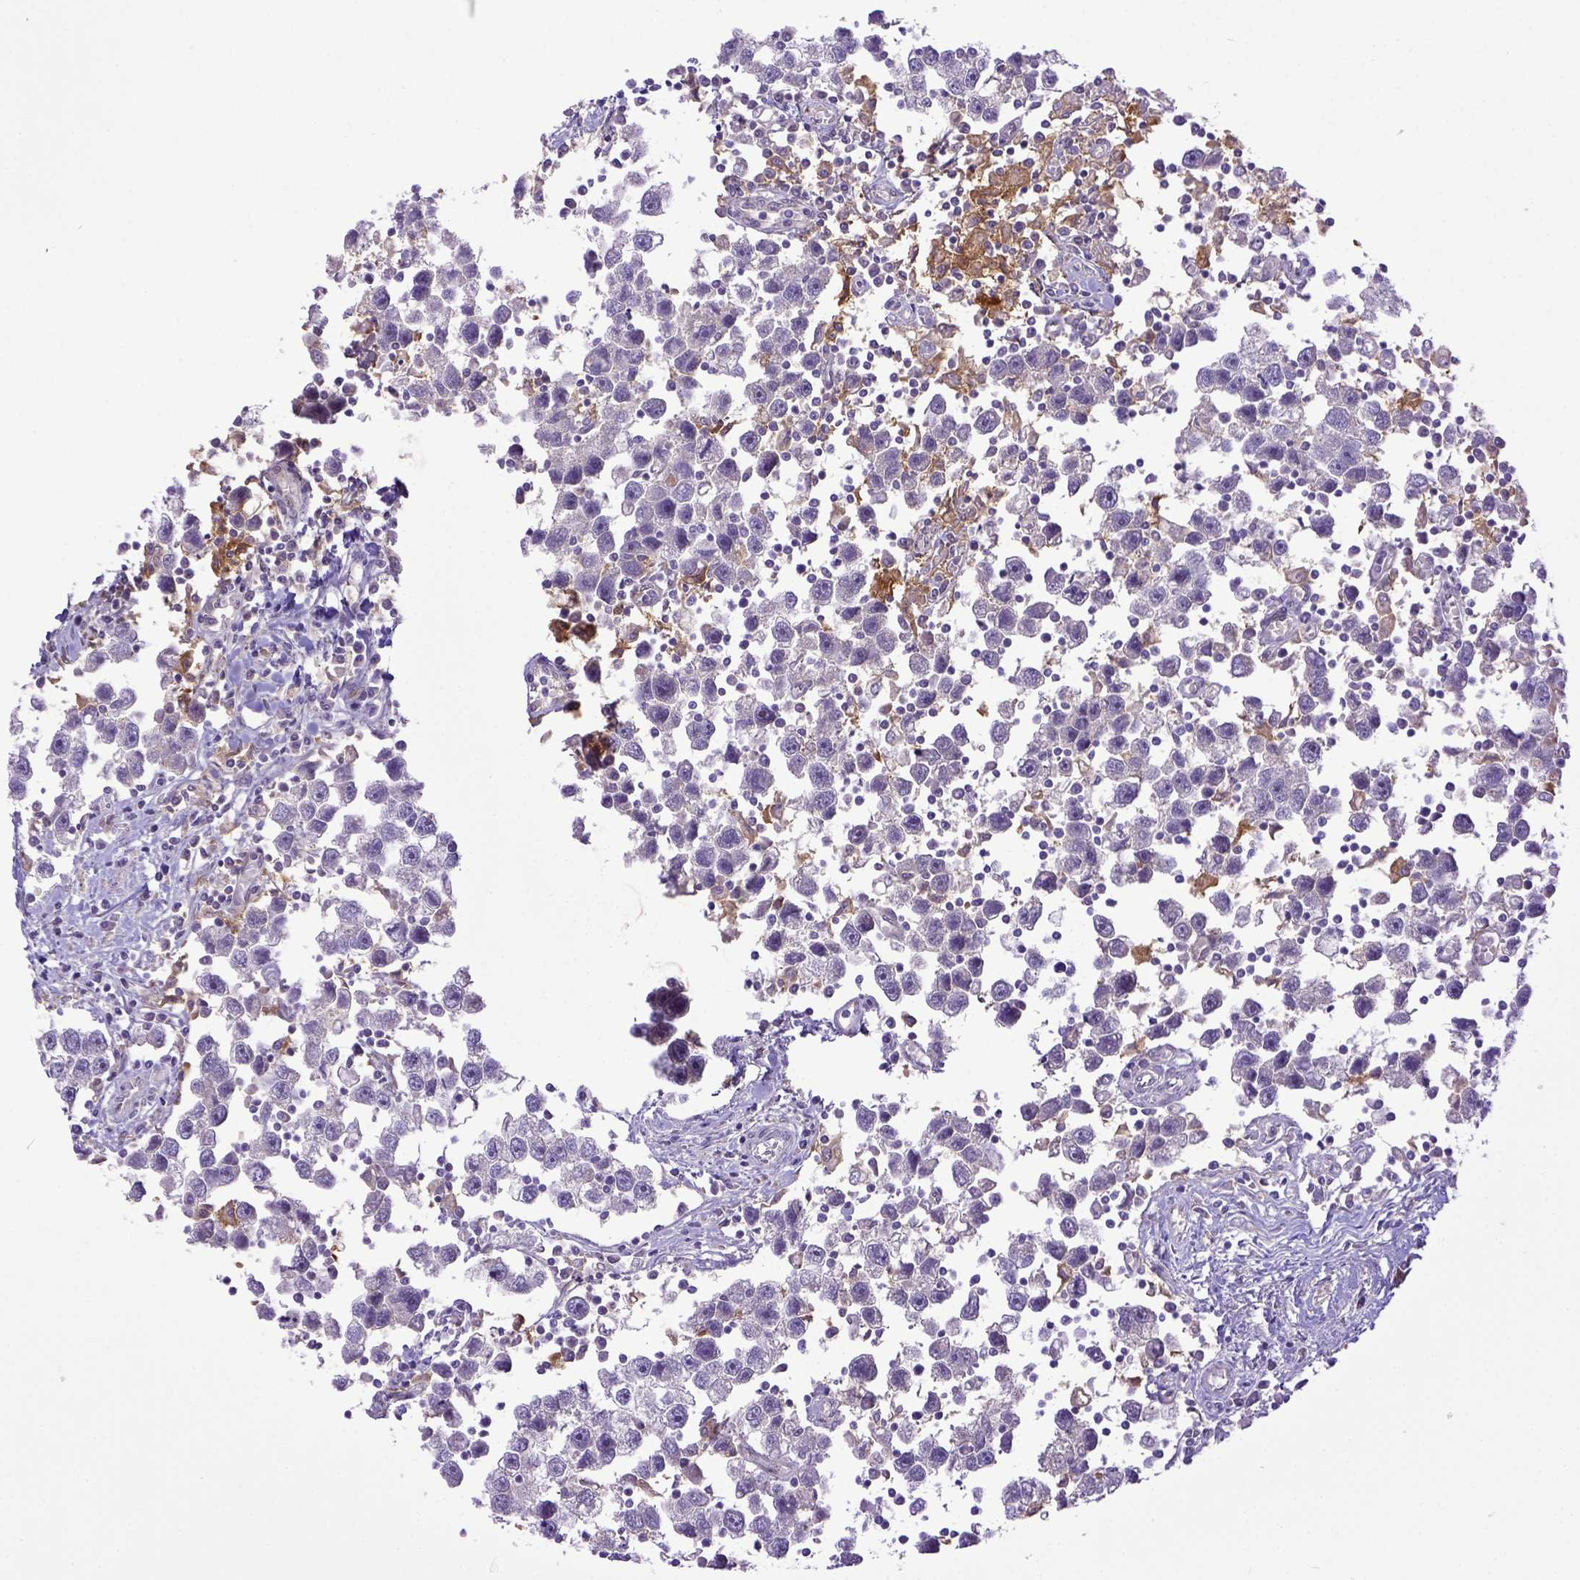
{"staining": {"intensity": "negative", "quantity": "none", "location": "none"}, "tissue": "testis cancer", "cell_type": "Tumor cells", "image_type": "cancer", "snomed": [{"axis": "morphology", "description": "Seminoma, NOS"}, {"axis": "topography", "description": "Testis"}], "caption": "Image shows no protein staining in tumor cells of testis cancer (seminoma) tissue.", "gene": "CD40", "patient": {"sex": "male", "age": 30}}